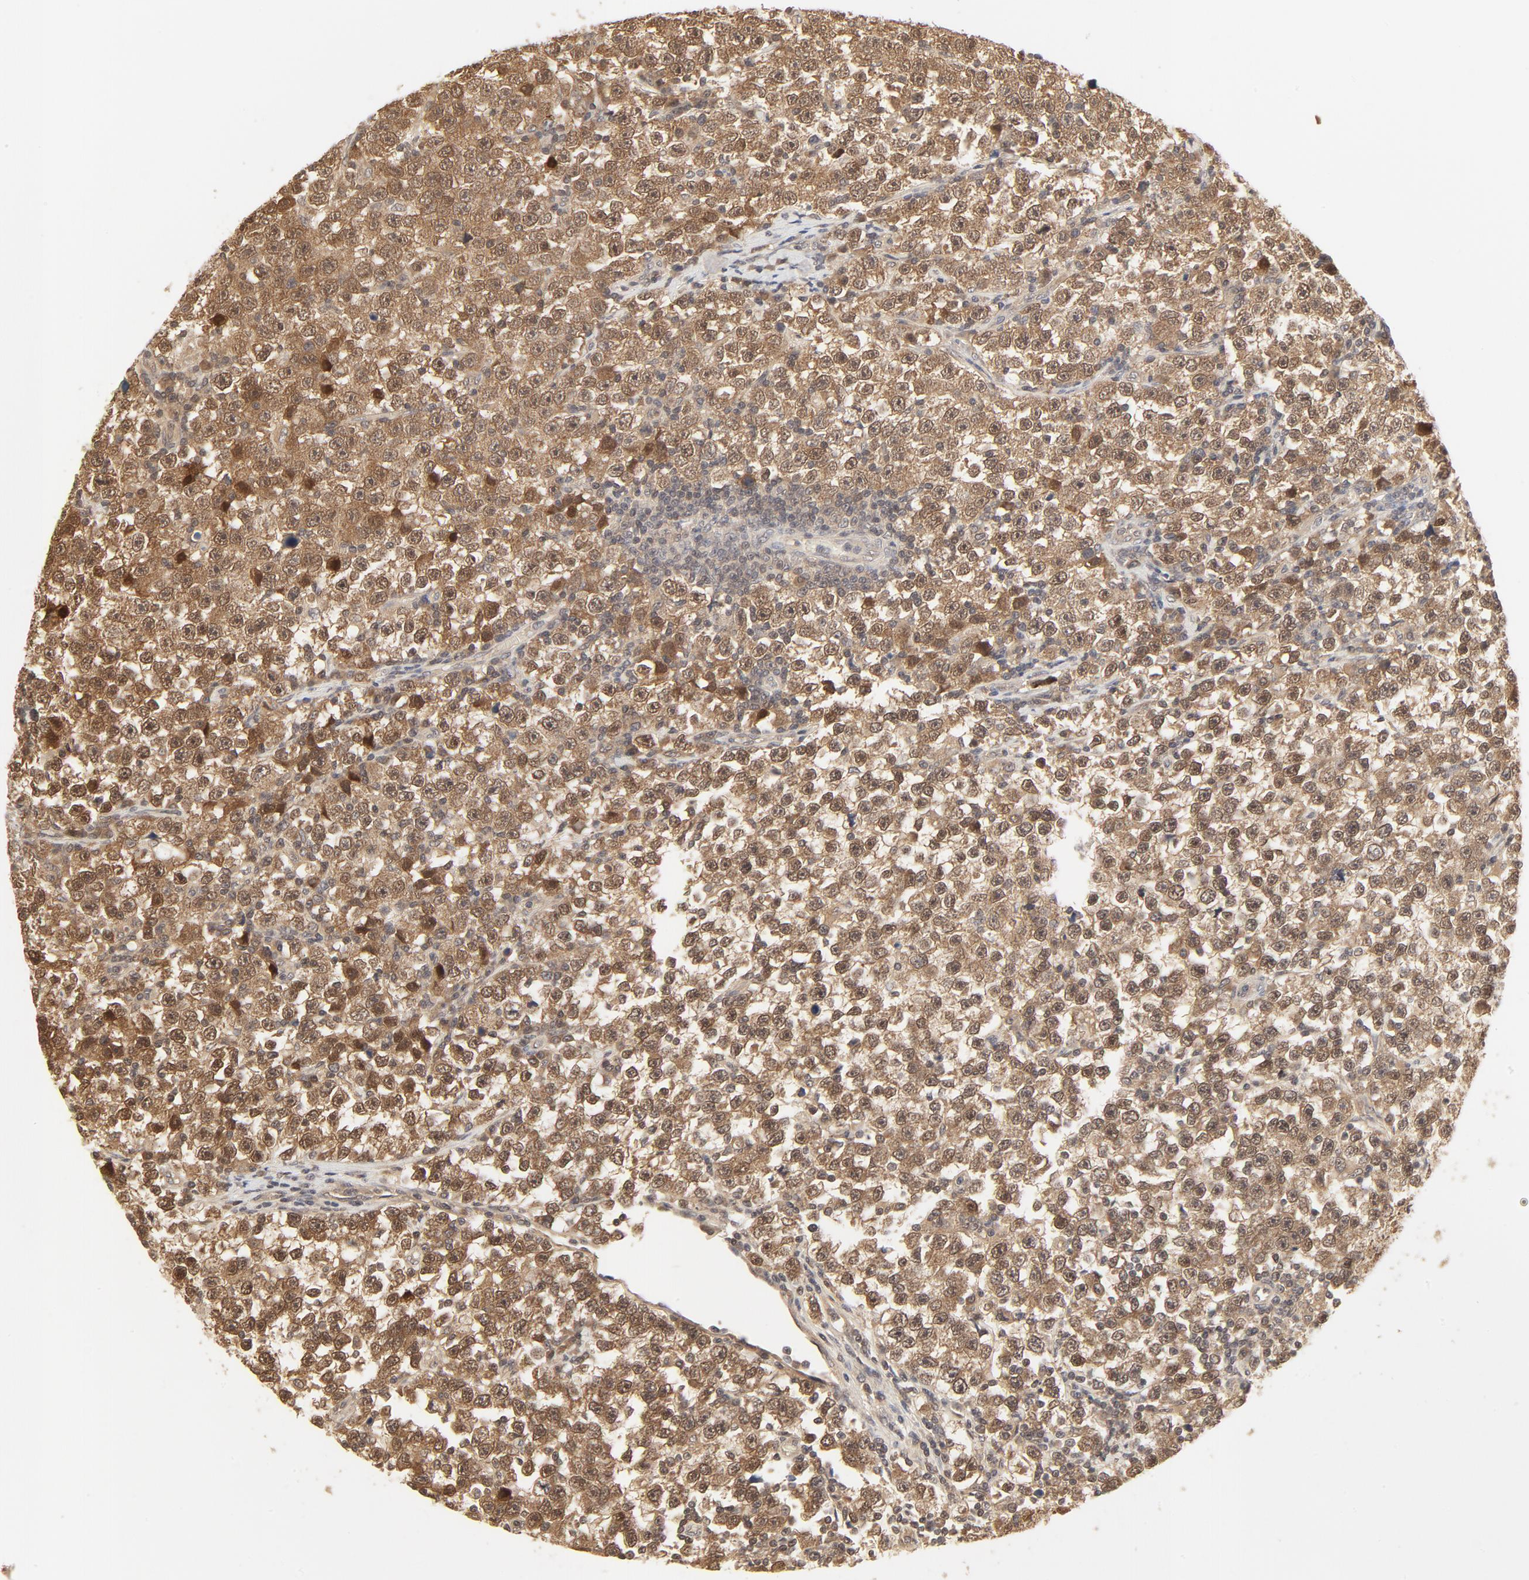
{"staining": {"intensity": "moderate", "quantity": ">75%", "location": "cytoplasmic/membranous,nuclear"}, "tissue": "testis cancer", "cell_type": "Tumor cells", "image_type": "cancer", "snomed": [{"axis": "morphology", "description": "Seminoma, NOS"}, {"axis": "topography", "description": "Testis"}], "caption": "Seminoma (testis) stained with IHC demonstrates moderate cytoplasmic/membranous and nuclear positivity in approximately >75% of tumor cells.", "gene": "NEDD8", "patient": {"sex": "male", "age": 43}}